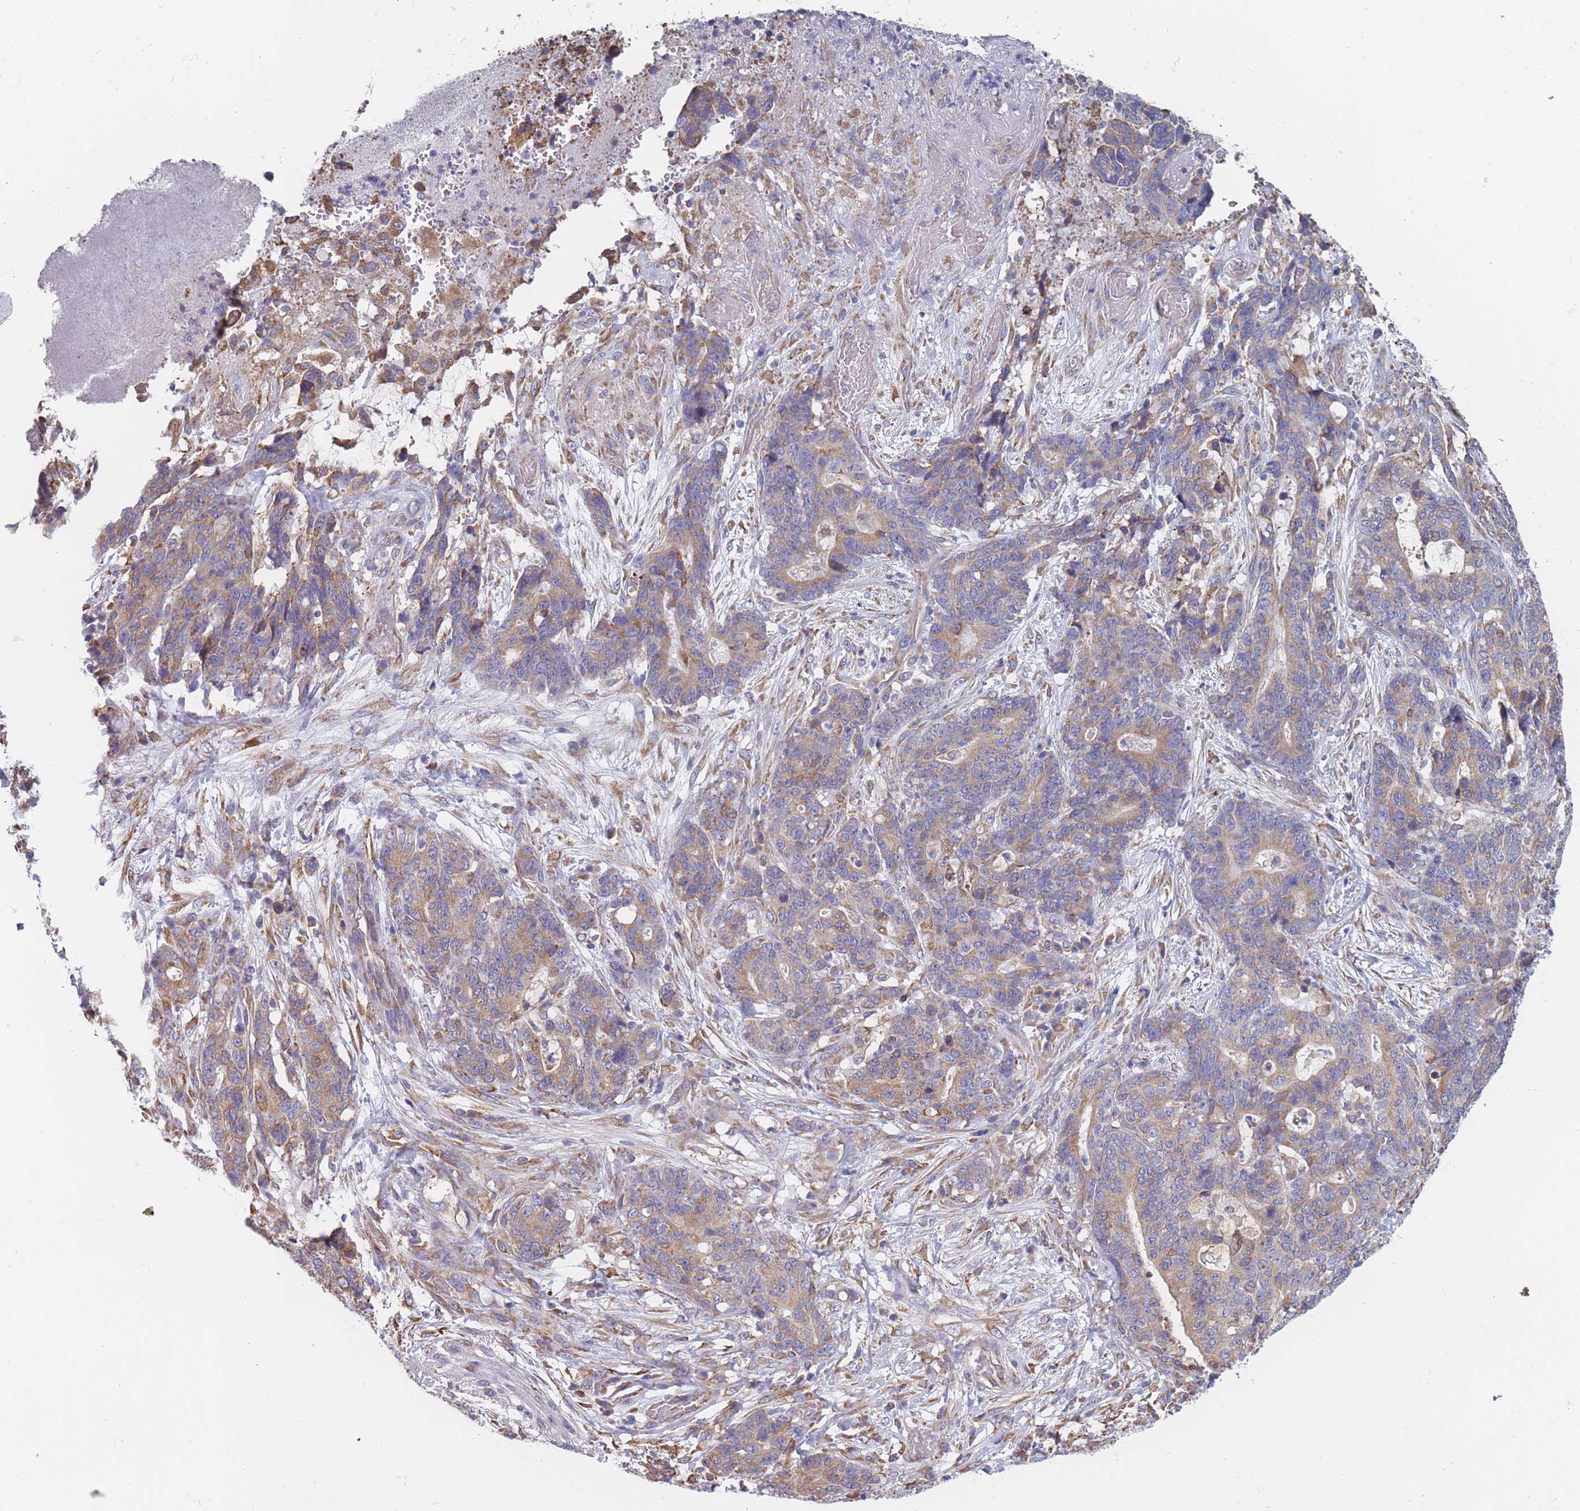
{"staining": {"intensity": "moderate", "quantity": "25%-75%", "location": "cytoplasmic/membranous"}, "tissue": "stomach cancer", "cell_type": "Tumor cells", "image_type": "cancer", "snomed": [{"axis": "morphology", "description": "Normal tissue, NOS"}, {"axis": "morphology", "description": "Adenocarcinoma, NOS"}, {"axis": "topography", "description": "Stomach"}], "caption": "Human adenocarcinoma (stomach) stained for a protein (brown) exhibits moderate cytoplasmic/membranous positive positivity in approximately 25%-75% of tumor cells.", "gene": "OR7C2", "patient": {"sex": "female", "age": 64}}